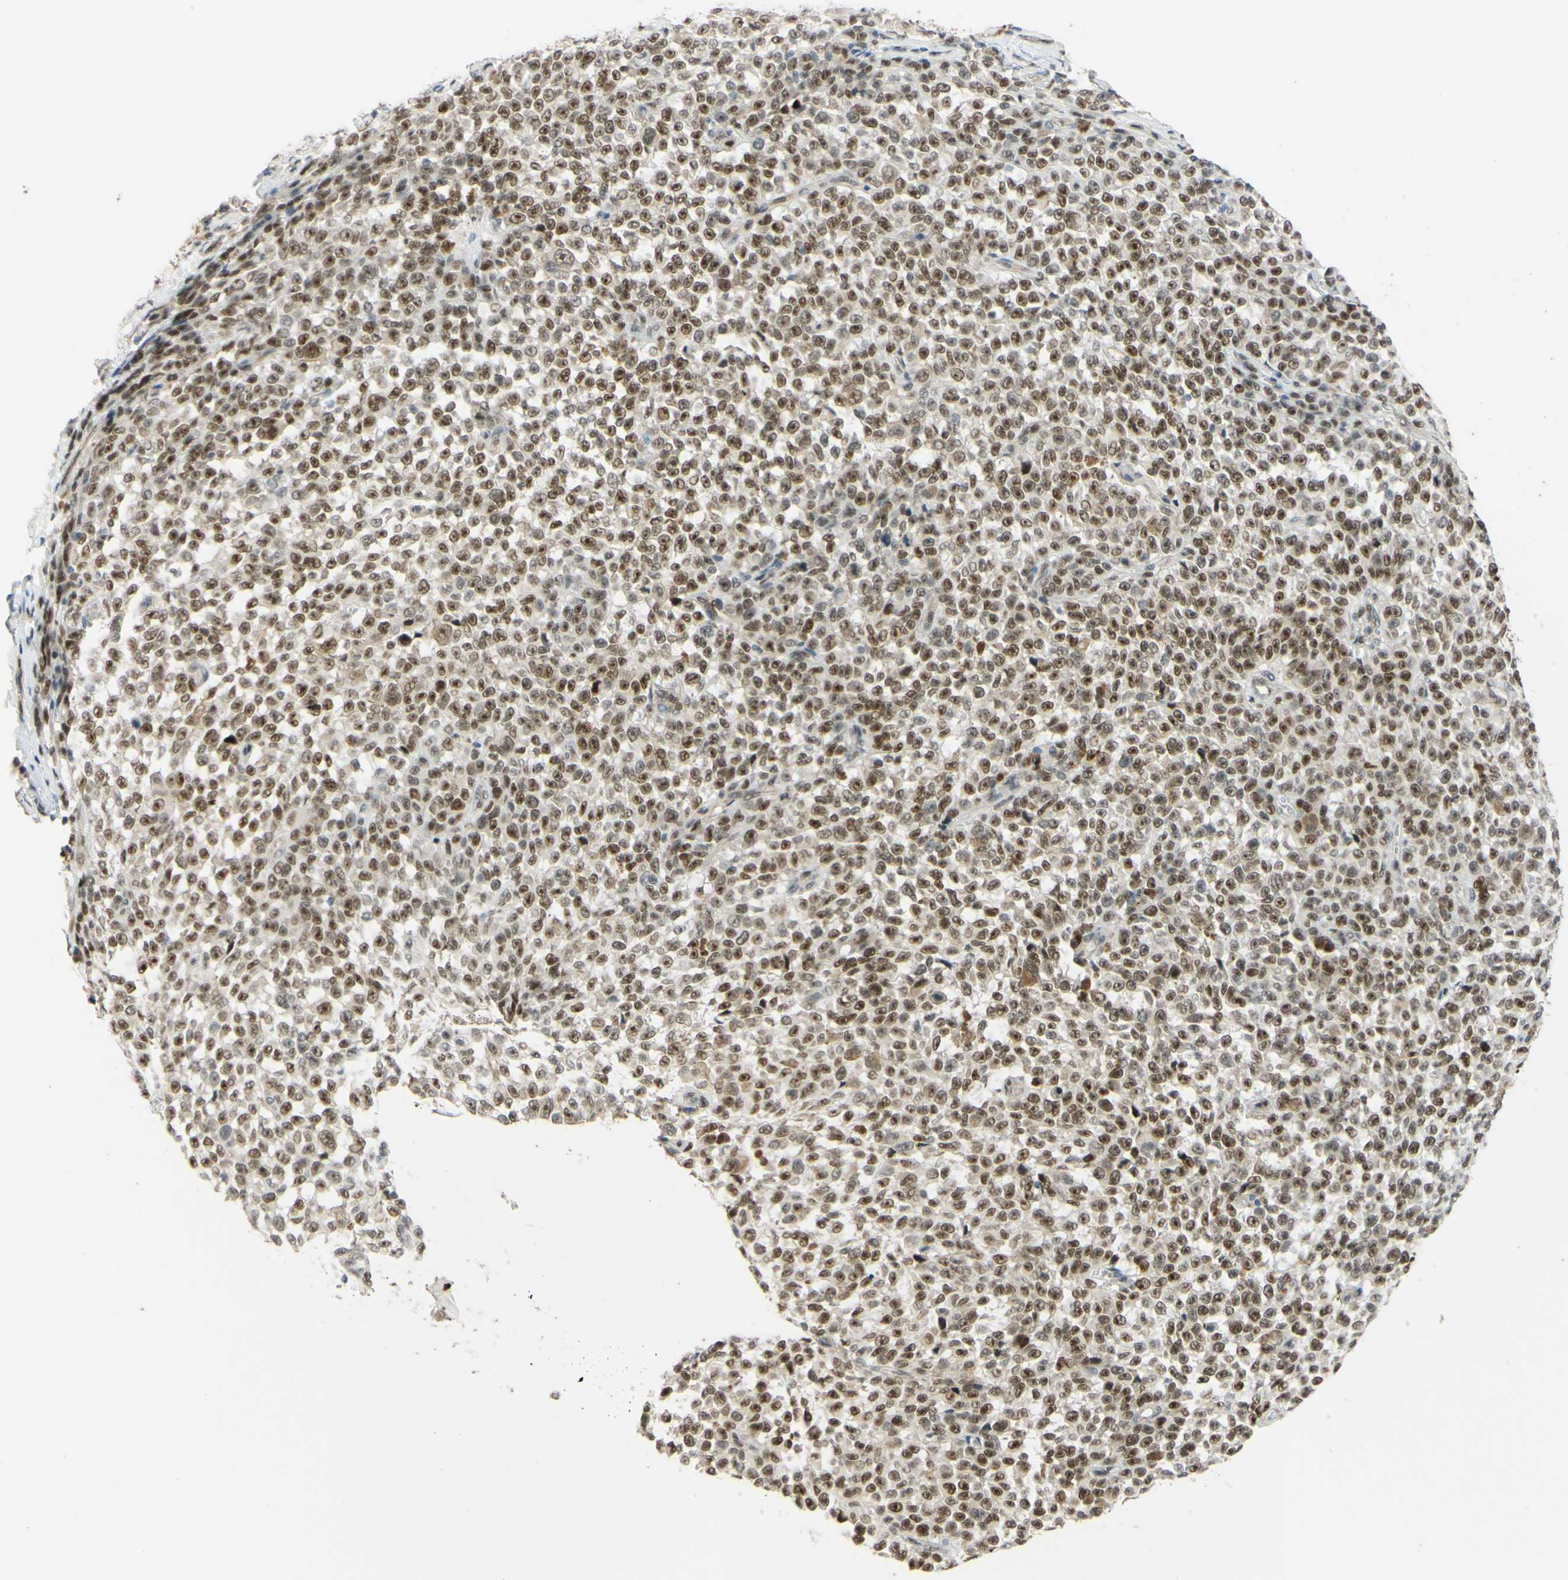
{"staining": {"intensity": "moderate", "quantity": ">75%", "location": "nuclear"}, "tissue": "melanoma", "cell_type": "Tumor cells", "image_type": "cancer", "snomed": [{"axis": "morphology", "description": "Malignant melanoma, NOS"}, {"axis": "topography", "description": "Skin"}], "caption": "Melanoma stained for a protein (brown) demonstrates moderate nuclear positive positivity in about >75% of tumor cells.", "gene": "POLB", "patient": {"sex": "female", "age": 82}}